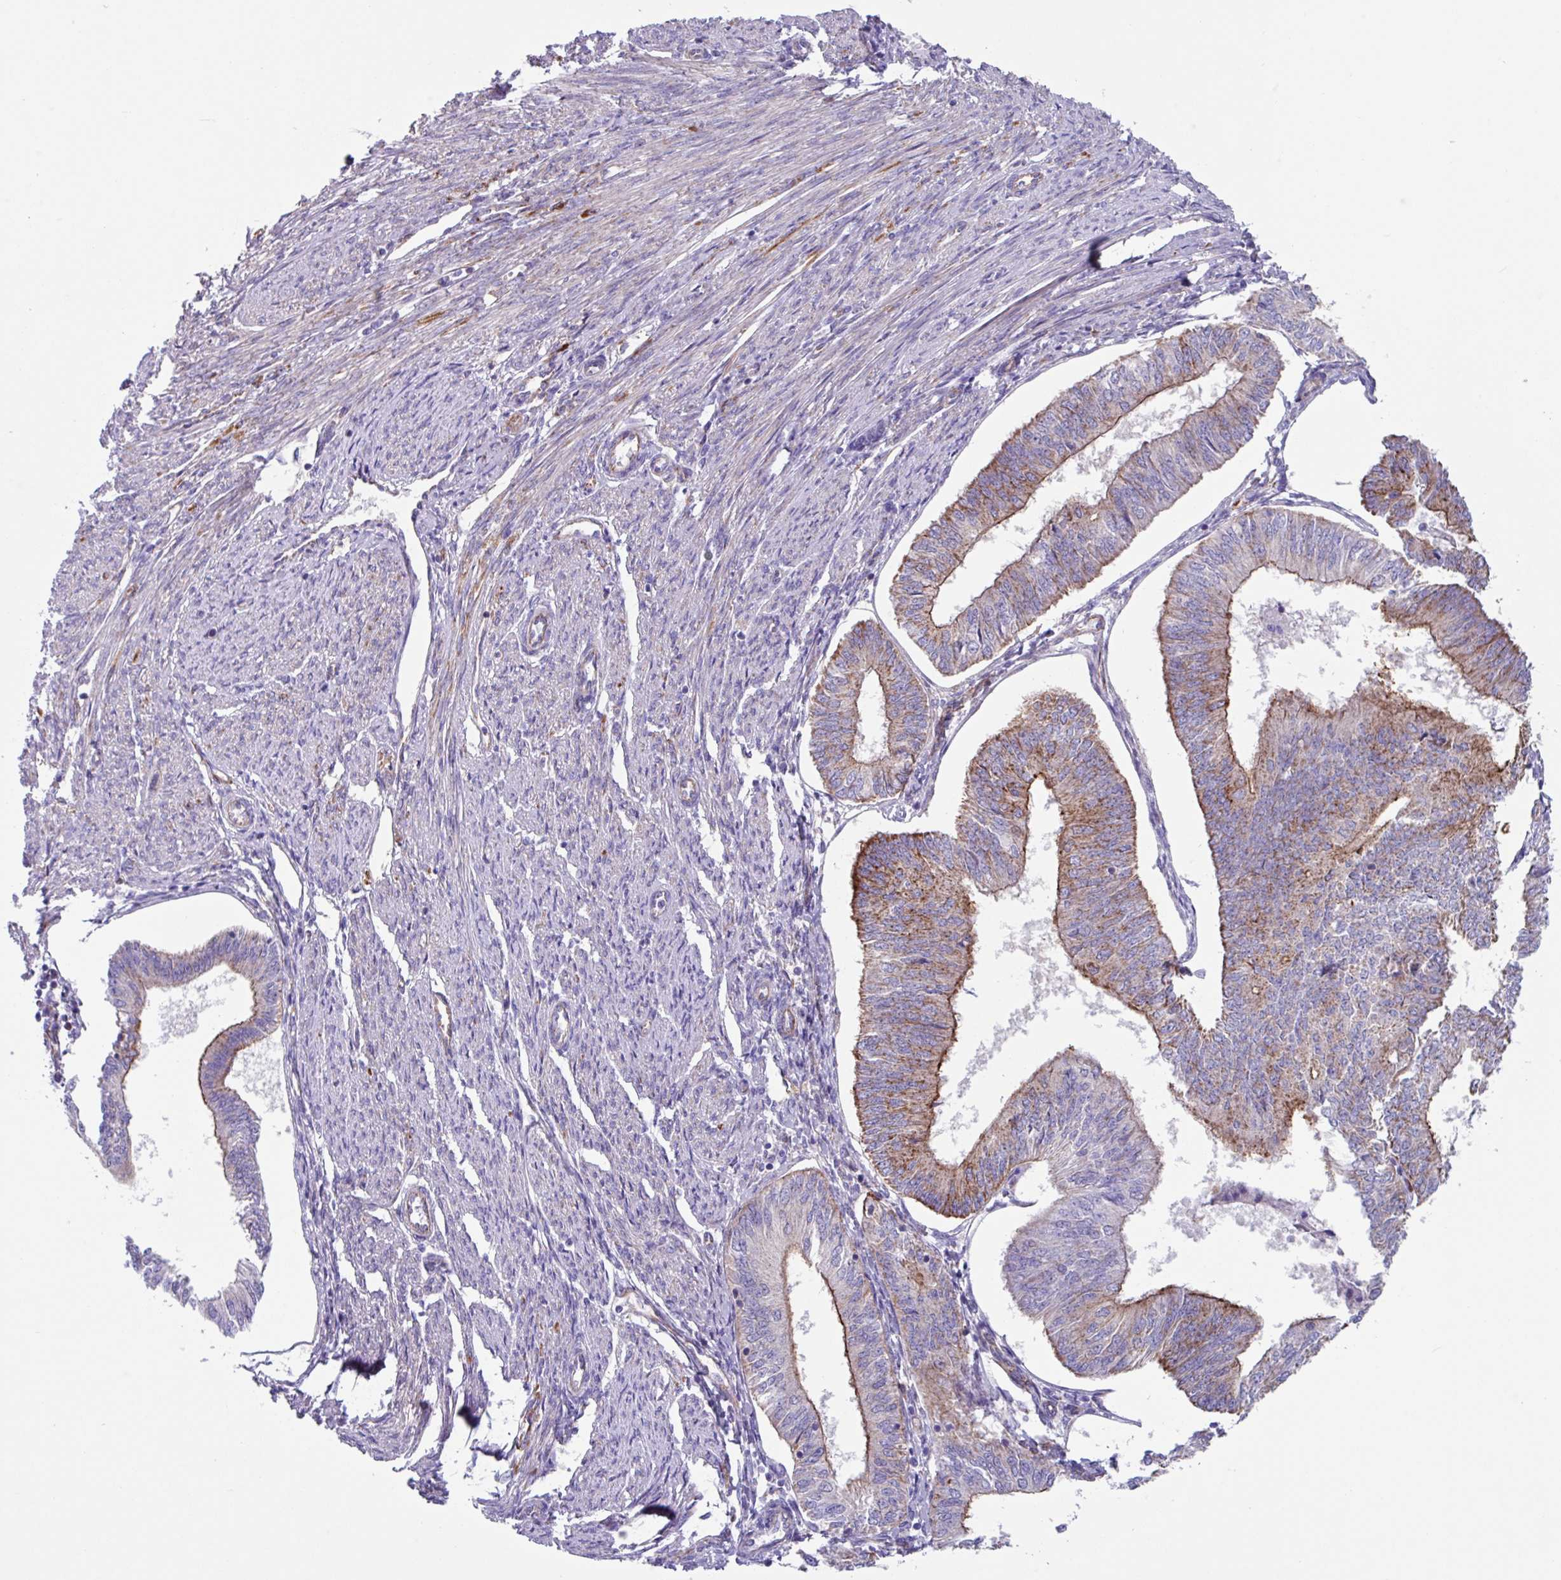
{"staining": {"intensity": "moderate", "quantity": "25%-75%", "location": "cytoplasmic/membranous"}, "tissue": "endometrial cancer", "cell_type": "Tumor cells", "image_type": "cancer", "snomed": [{"axis": "morphology", "description": "Adenocarcinoma, NOS"}, {"axis": "topography", "description": "Endometrium"}], "caption": "Immunohistochemical staining of human adenocarcinoma (endometrial) shows moderate cytoplasmic/membranous protein positivity in about 25%-75% of tumor cells. The protein of interest is shown in brown color, while the nuclei are stained blue.", "gene": "OTULIN", "patient": {"sex": "female", "age": 58}}